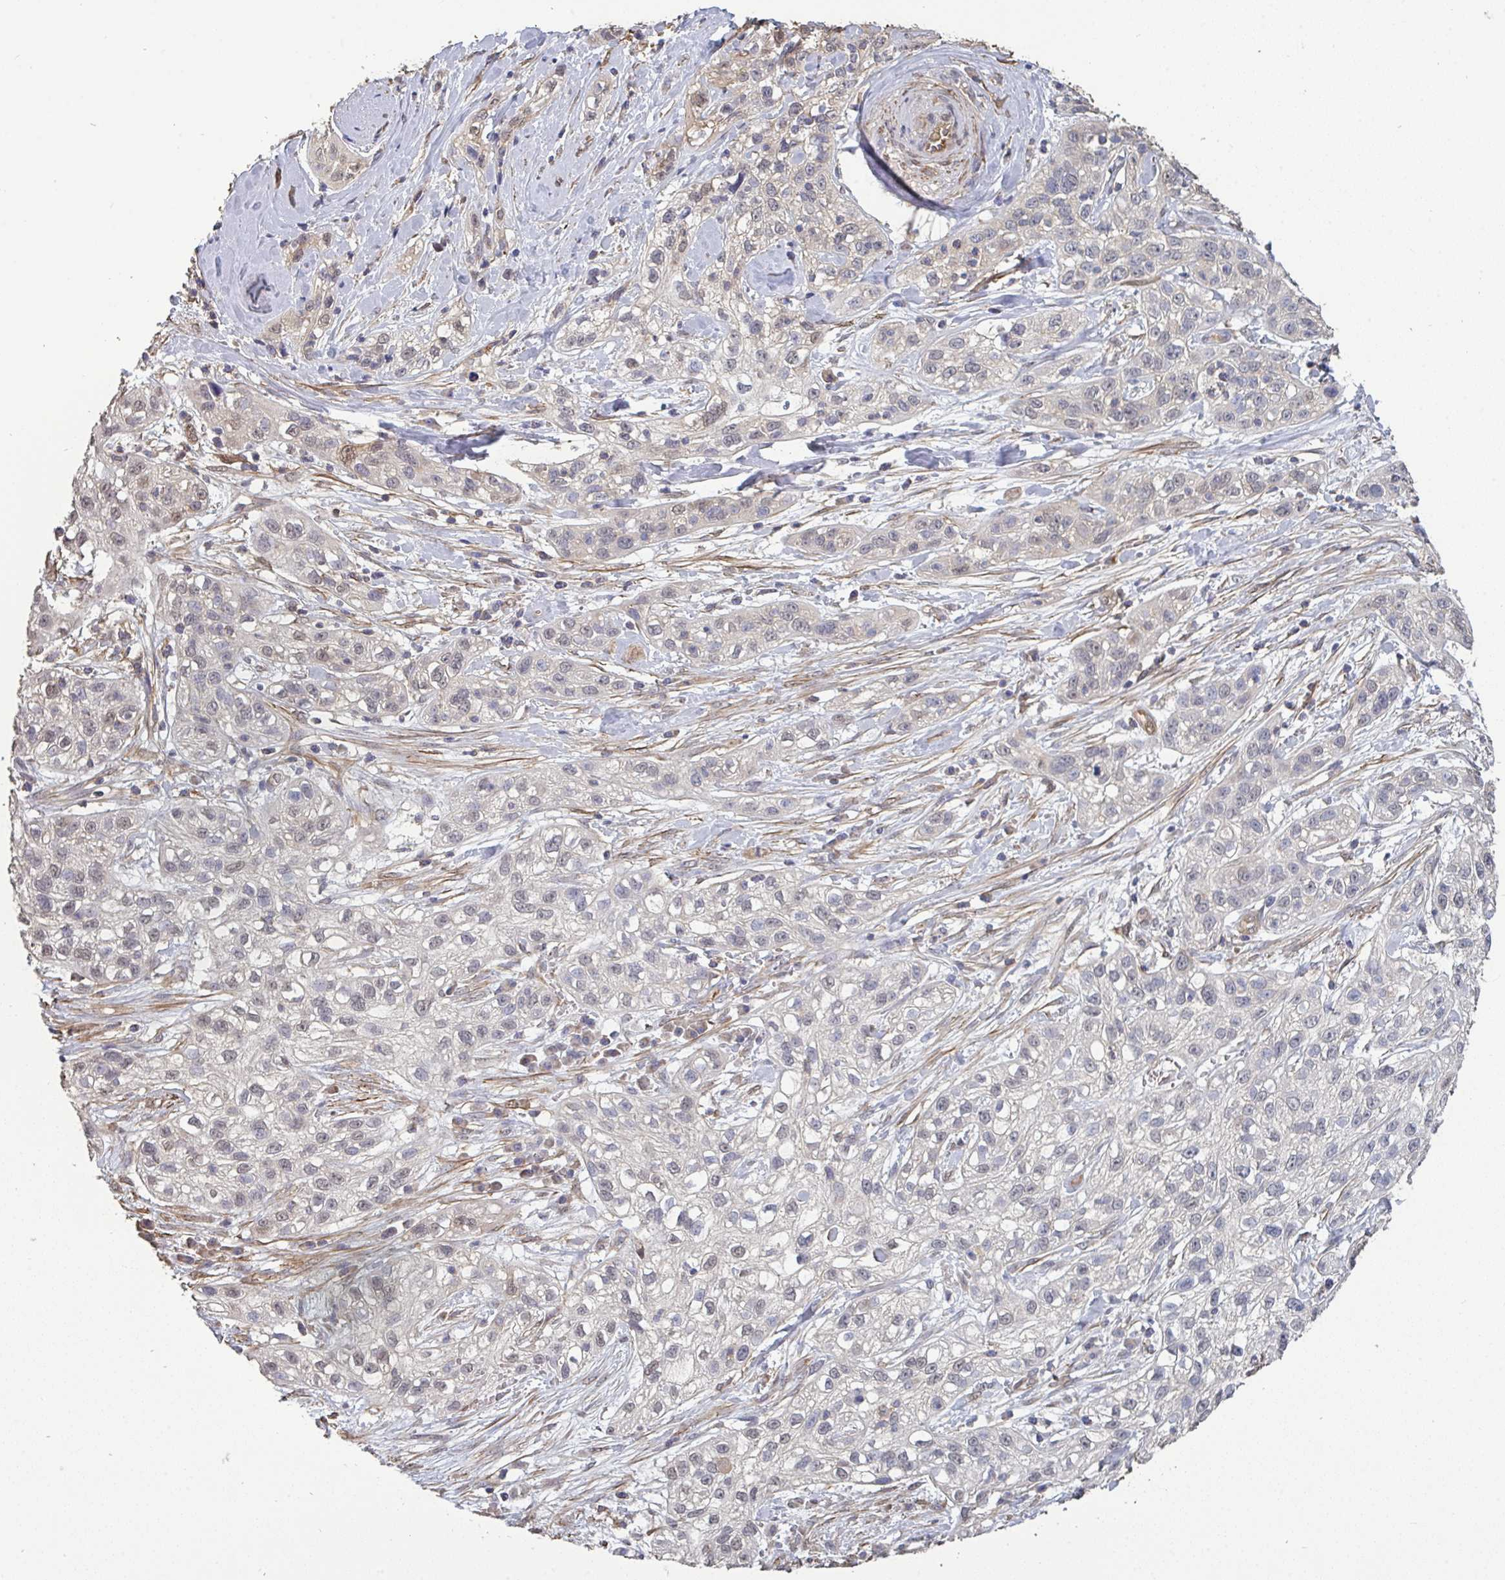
{"staining": {"intensity": "negative", "quantity": "none", "location": "none"}, "tissue": "skin cancer", "cell_type": "Tumor cells", "image_type": "cancer", "snomed": [{"axis": "morphology", "description": "Squamous cell carcinoma, NOS"}, {"axis": "topography", "description": "Skin"}], "caption": "Skin squamous cell carcinoma was stained to show a protein in brown. There is no significant positivity in tumor cells. (DAB immunohistochemistry (IHC) visualized using brightfield microscopy, high magnification).", "gene": "ISCU", "patient": {"sex": "male", "age": 82}}